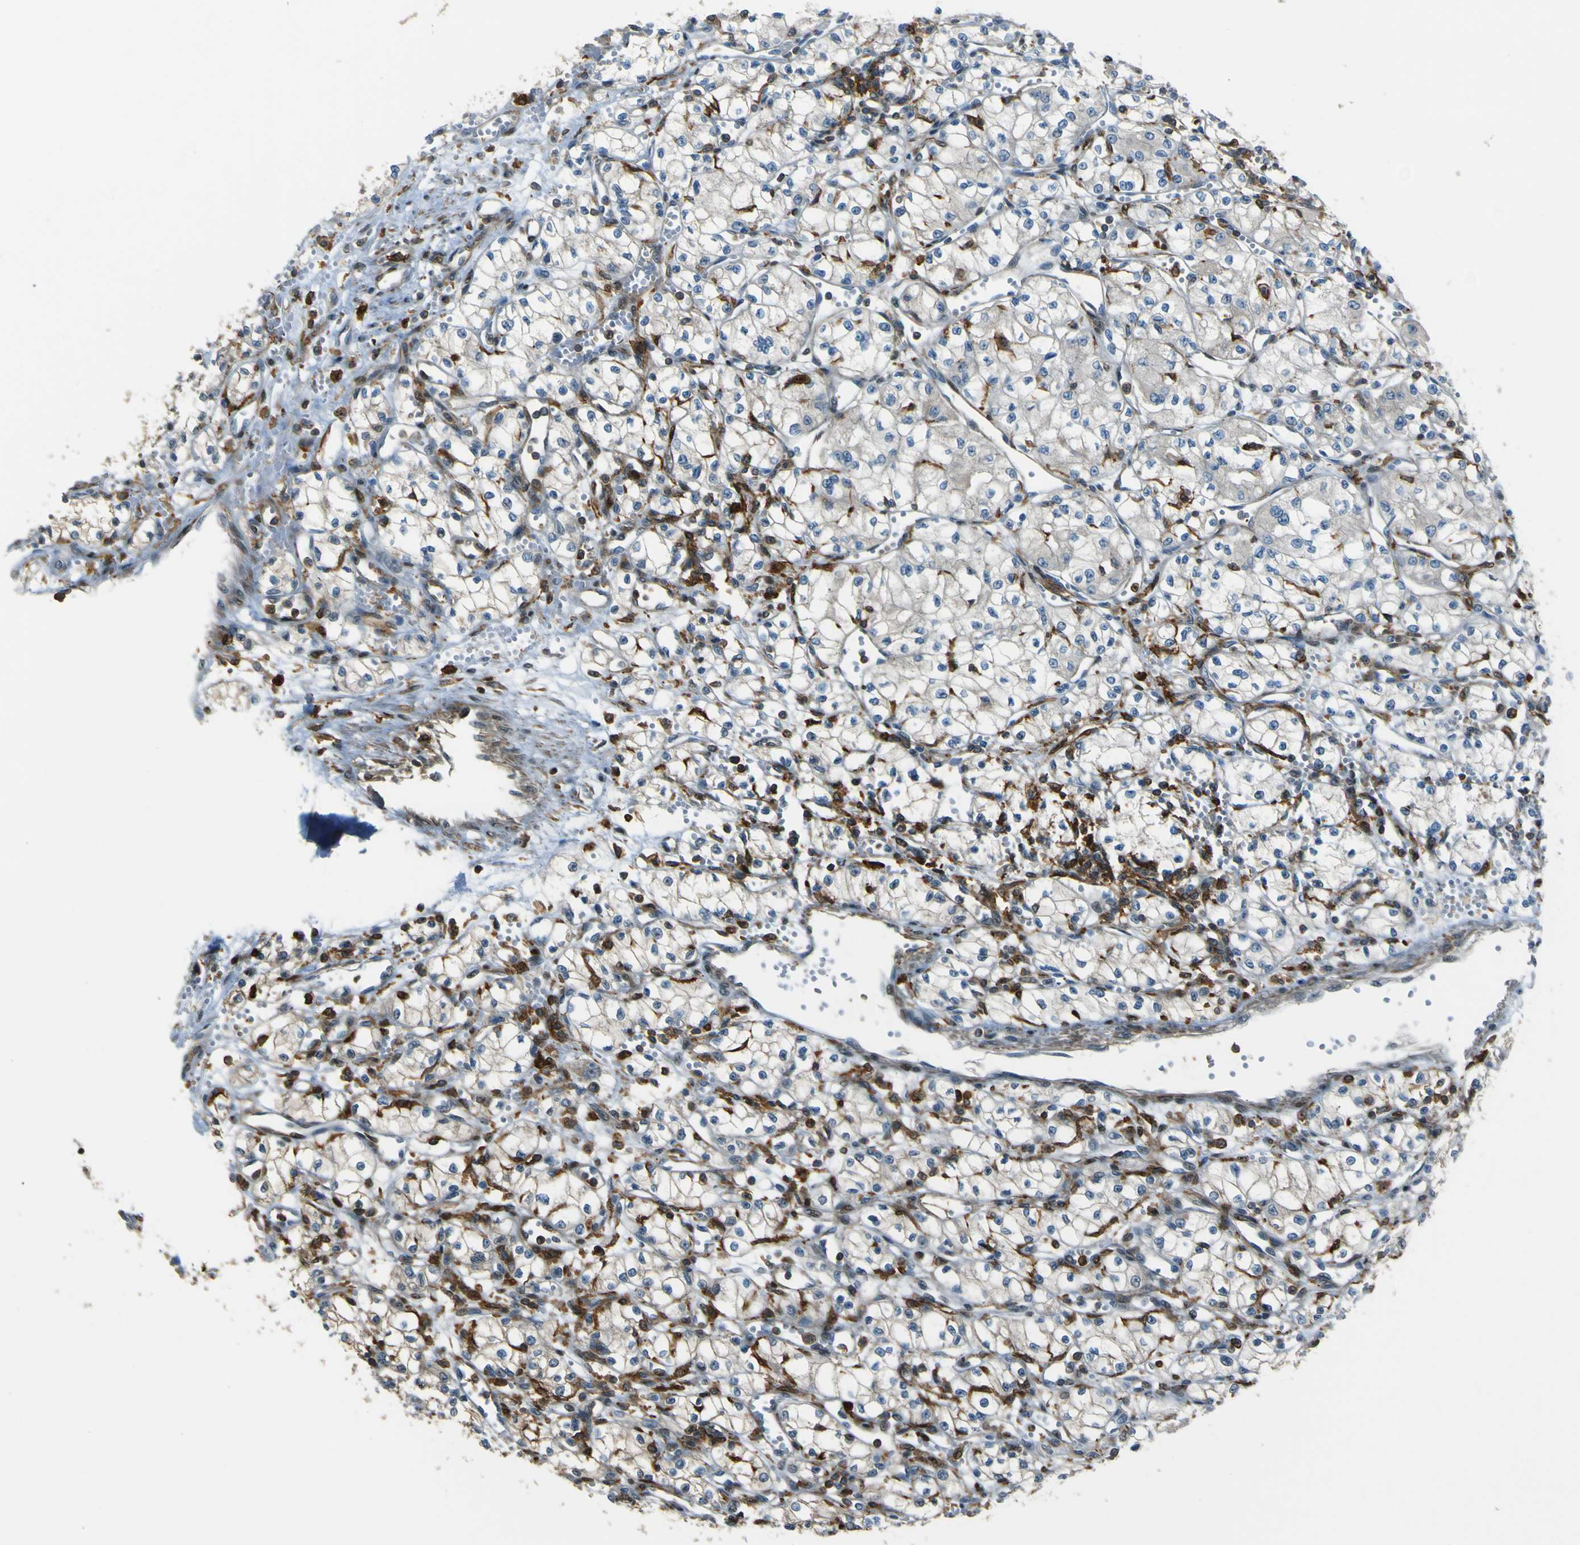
{"staining": {"intensity": "negative", "quantity": "none", "location": "none"}, "tissue": "renal cancer", "cell_type": "Tumor cells", "image_type": "cancer", "snomed": [{"axis": "morphology", "description": "Normal tissue, NOS"}, {"axis": "morphology", "description": "Adenocarcinoma, NOS"}, {"axis": "topography", "description": "Kidney"}], "caption": "Tumor cells show no significant staining in renal cancer (adenocarcinoma).", "gene": "PCDHB5", "patient": {"sex": "male", "age": 59}}